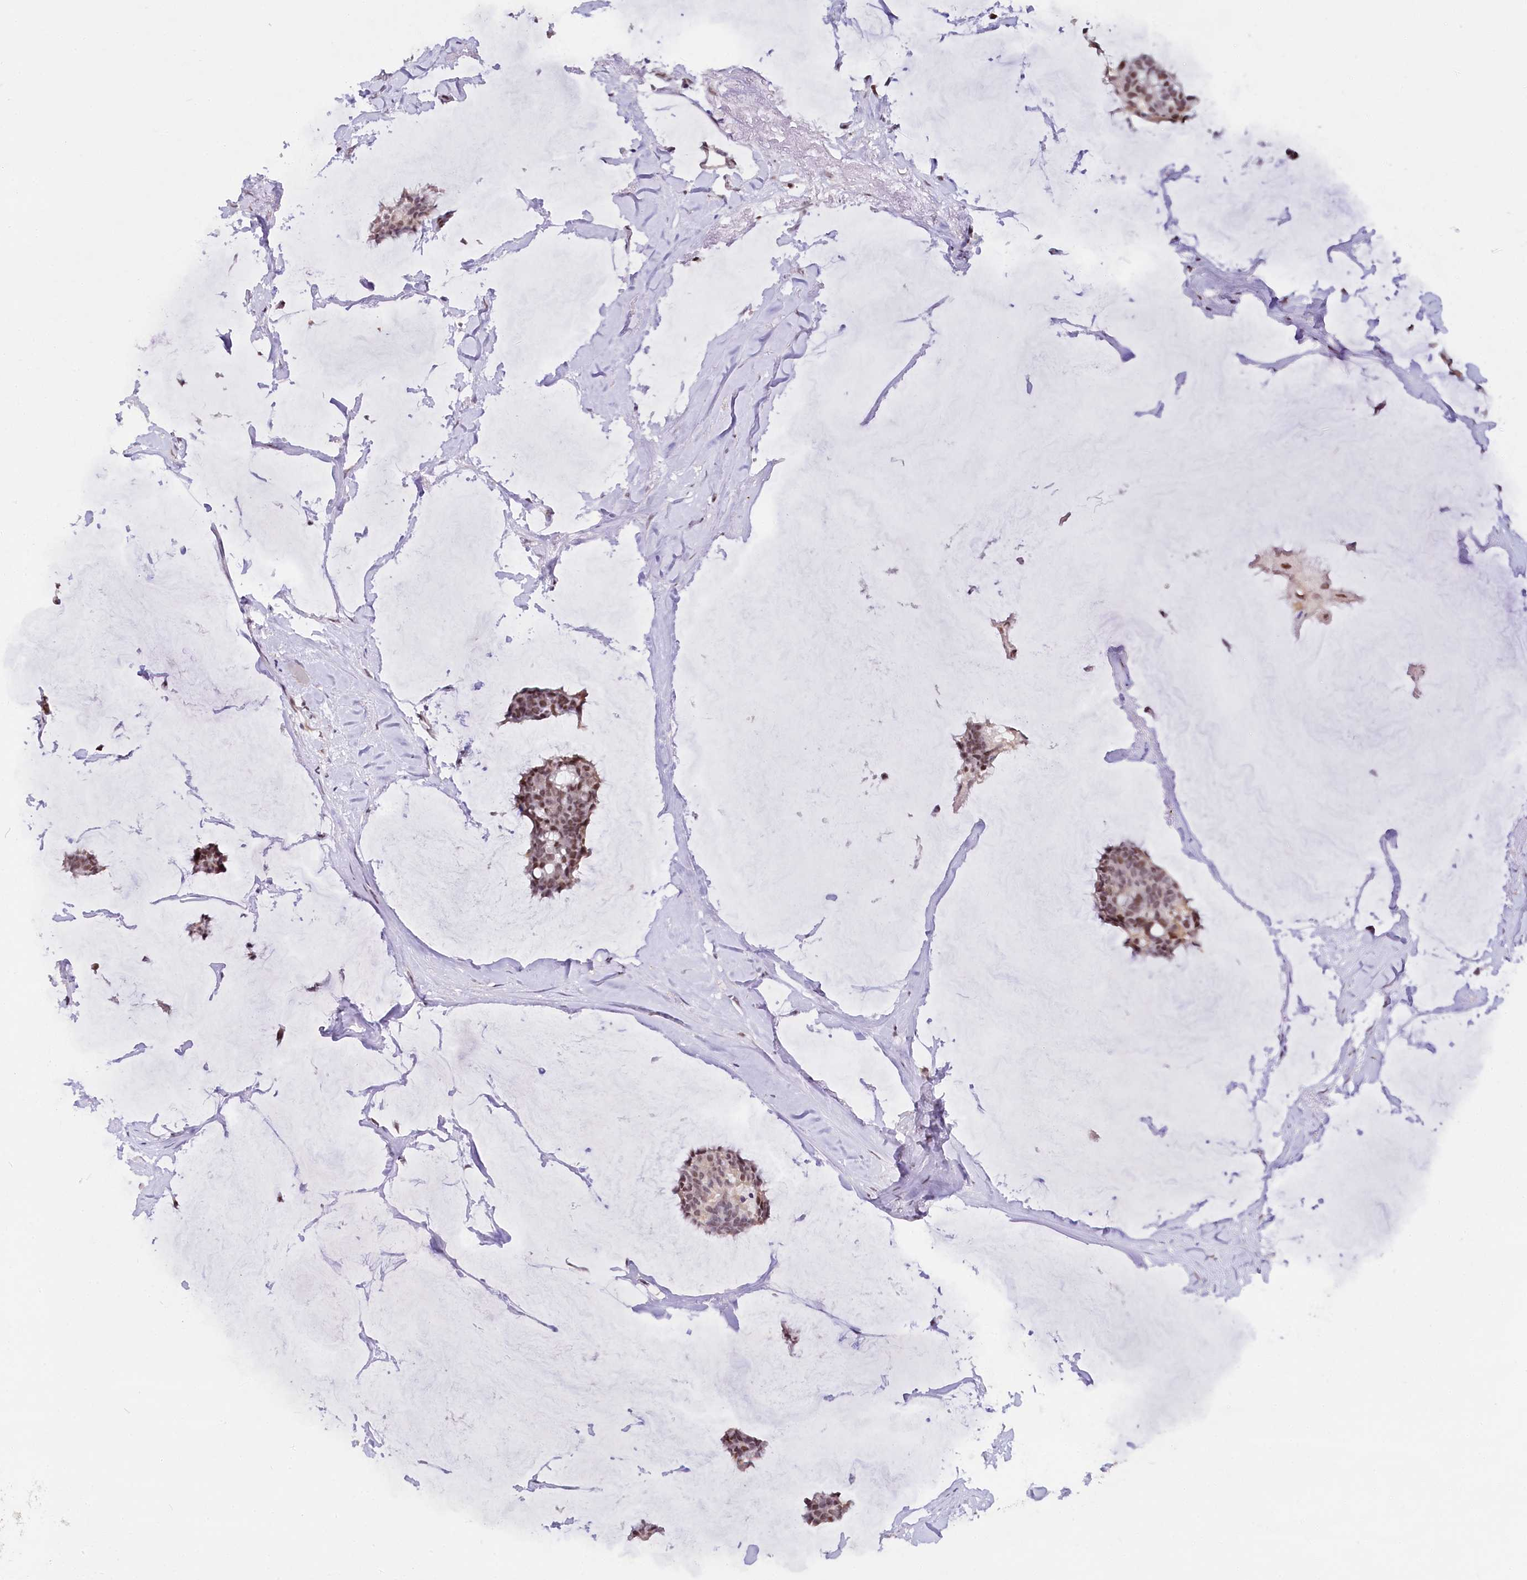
{"staining": {"intensity": "moderate", "quantity": ">75%", "location": "nuclear"}, "tissue": "breast cancer", "cell_type": "Tumor cells", "image_type": "cancer", "snomed": [{"axis": "morphology", "description": "Duct carcinoma"}, {"axis": "topography", "description": "Breast"}], "caption": "A histopathology image of human breast infiltrating ductal carcinoma stained for a protein demonstrates moderate nuclear brown staining in tumor cells. (Stains: DAB in brown, nuclei in blue, Microscopy: brightfield microscopy at high magnification).", "gene": "SCAF11", "patient": {"sex": "female", "age": 93}}